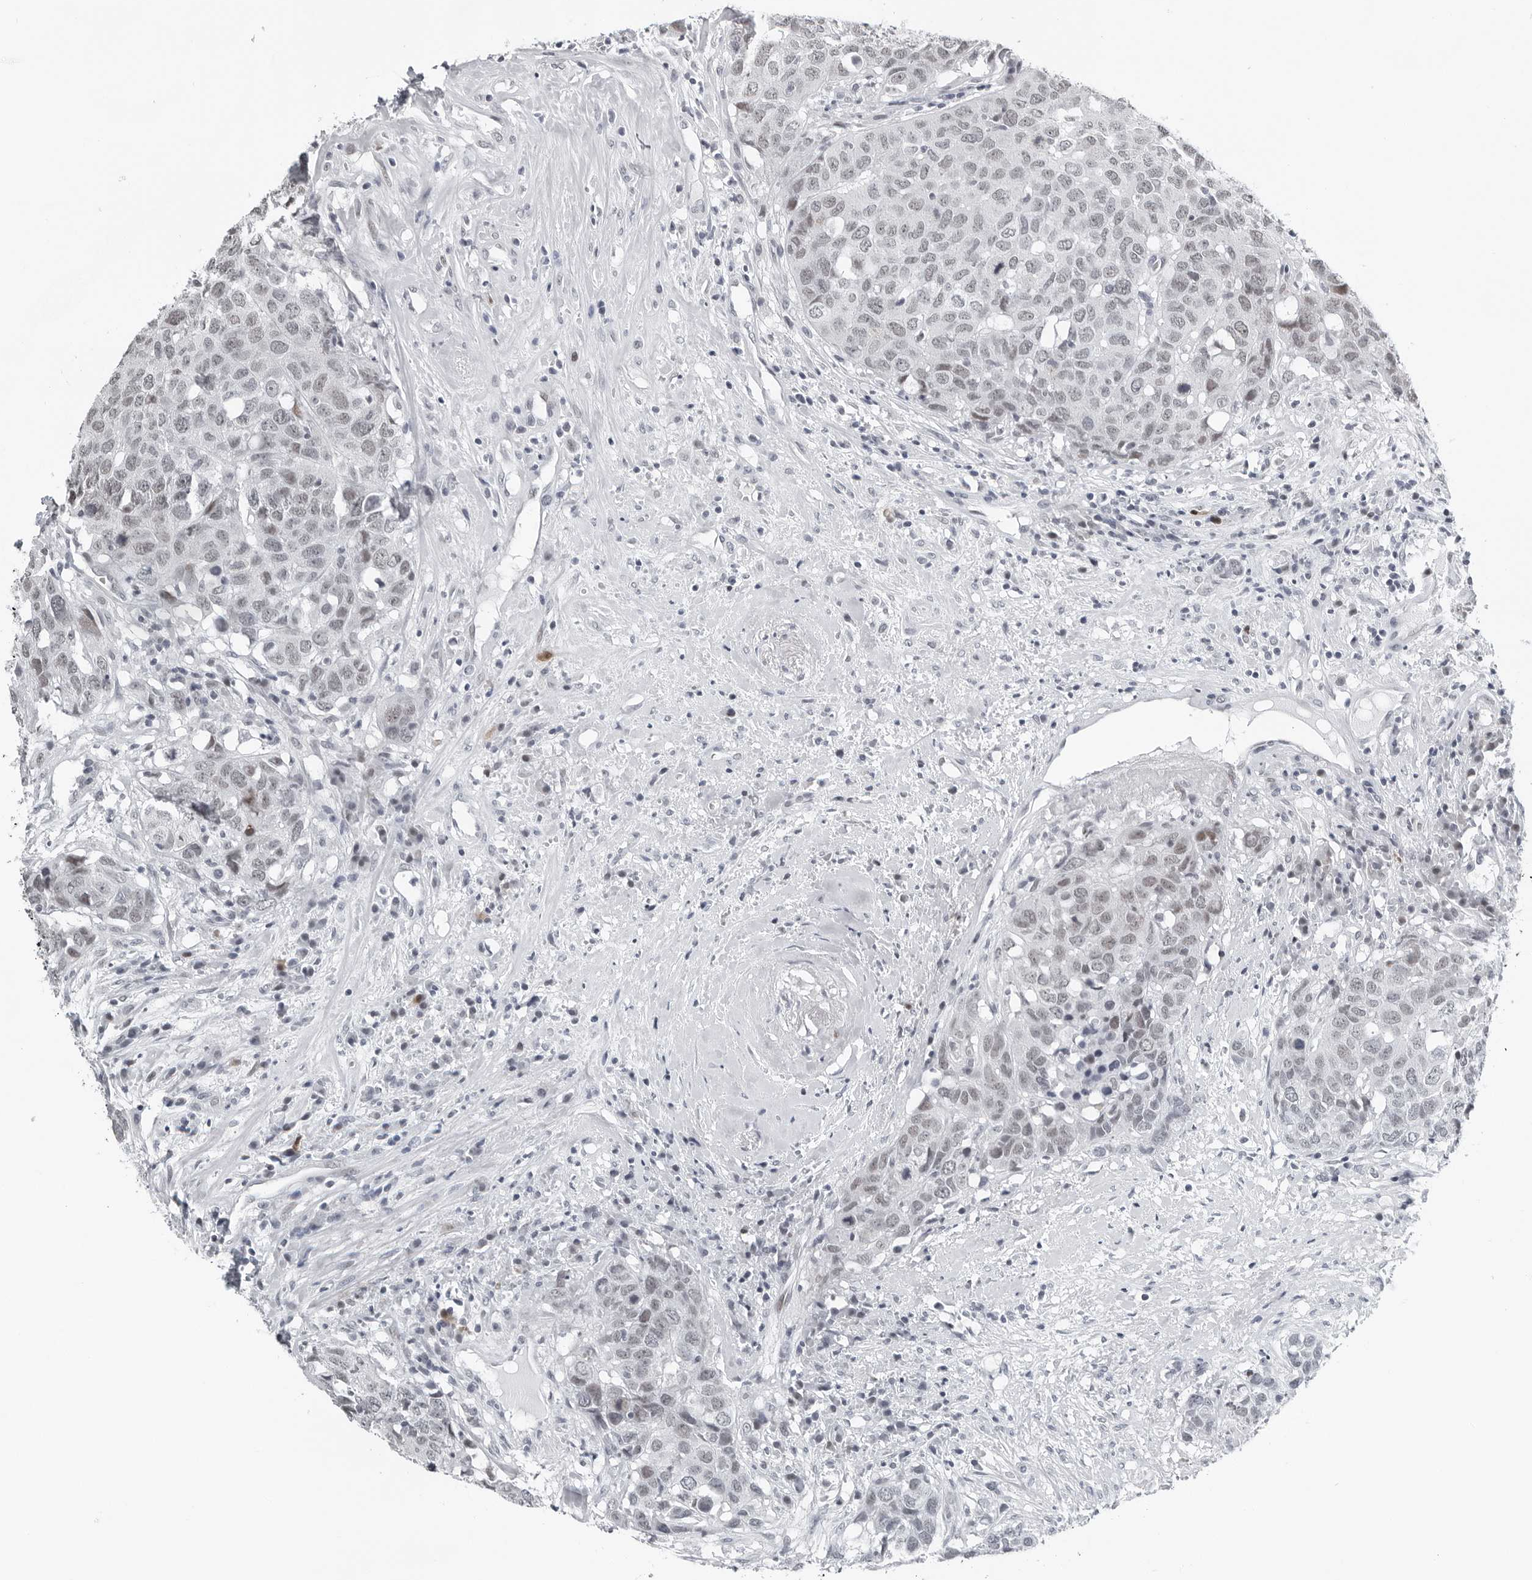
{"staining": {"intensity": "weak", "quantity": "<25%", "location": "nuclear"}, "tissue": "head and neck cancer", "cell_type": "Tumor cells", "image_type": "cancer", "snomed": [{"axis": "morphology", "description": "Squamous cell carcinoma, NOS"}, {"axis": "topography", "description": "Head-Neck"}], "caption": "This is an IHC micrograph of human head and neck squamous cell carcinoma. There is no positivity in tumor cells.", "gene": "PPP1R42", "patient": {"sex": "male", "age": 66}}